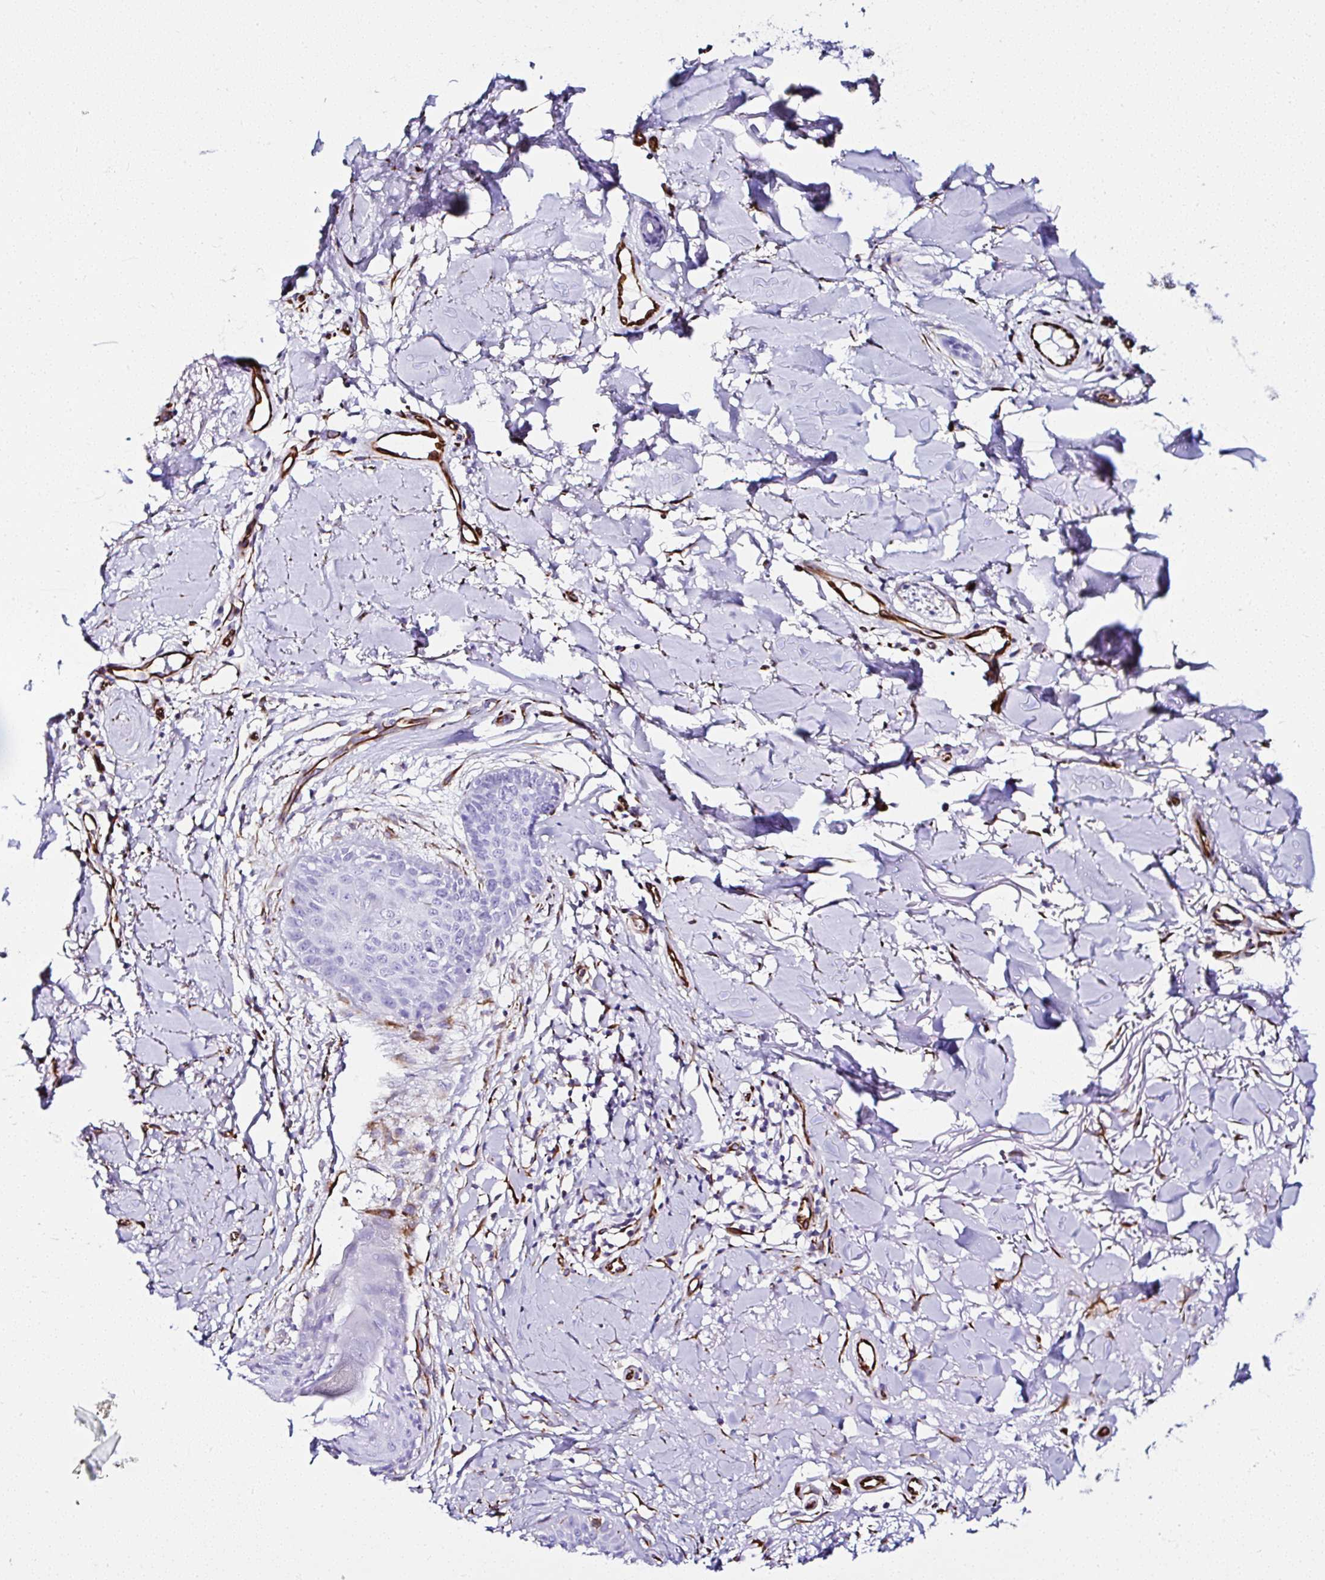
{"staining": {"intensity": "negative", "quantity": "none", "location": "none"}, "tissue": "skin cancer", "cell_type": "Tumor cells", "image_type": "cancer", "snomed": [{"axis": "morphology", "description": "Basal cell carcinoma"}, {"axis": "topography", "description": "Skin"}], "caption": "DAB immunohistochemical staining of human skin cancer demonstrates no significant expression in tumor cells.", "gene": "DEPDC5", "patient": {"sex": "male", "age": 52}}